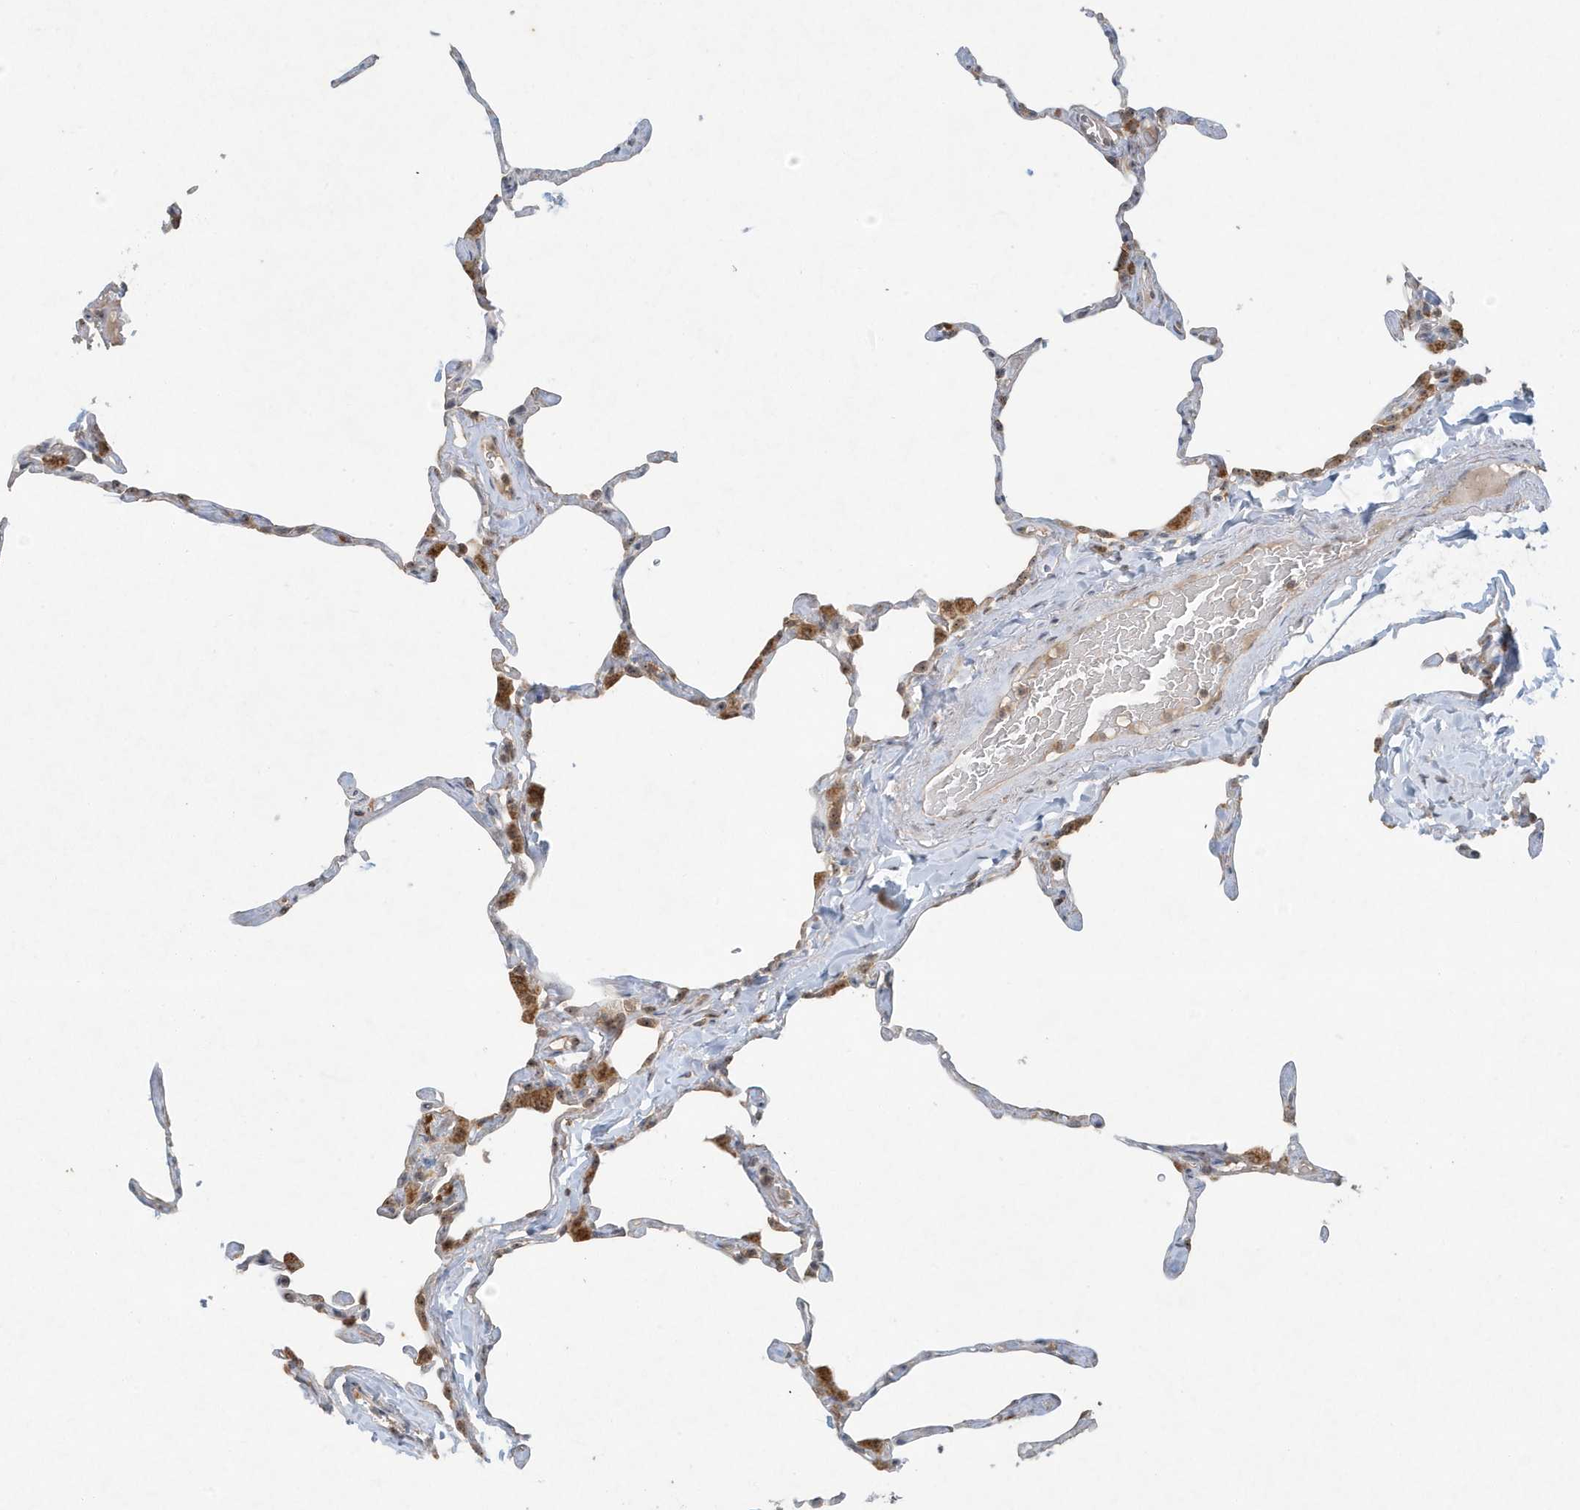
{"staining": {"intensity": "moderate", "quantity": "<25%", "location": "cytoplasmic/membranous"}, "tissue": "lung", "cell_type": "Alveolar cells", "image_type": "normal", "snomed": [{"axis": "morphology", "description": "Normal tissue, NOS"}, {"axis": "topography", "description": "Lung"}], "caption": "Protein staining by IHC displays moderate cytoplasmic/membranous staining in approximately <25% of alveolar cells in unremarkable lung. The staining is performed using DAB brown chromogen to label protein expression. The nuclei are counter-stained blue using hematoxylin.", "gene": "ABCB9", "patient": {"sex": "male", "age": 65}}